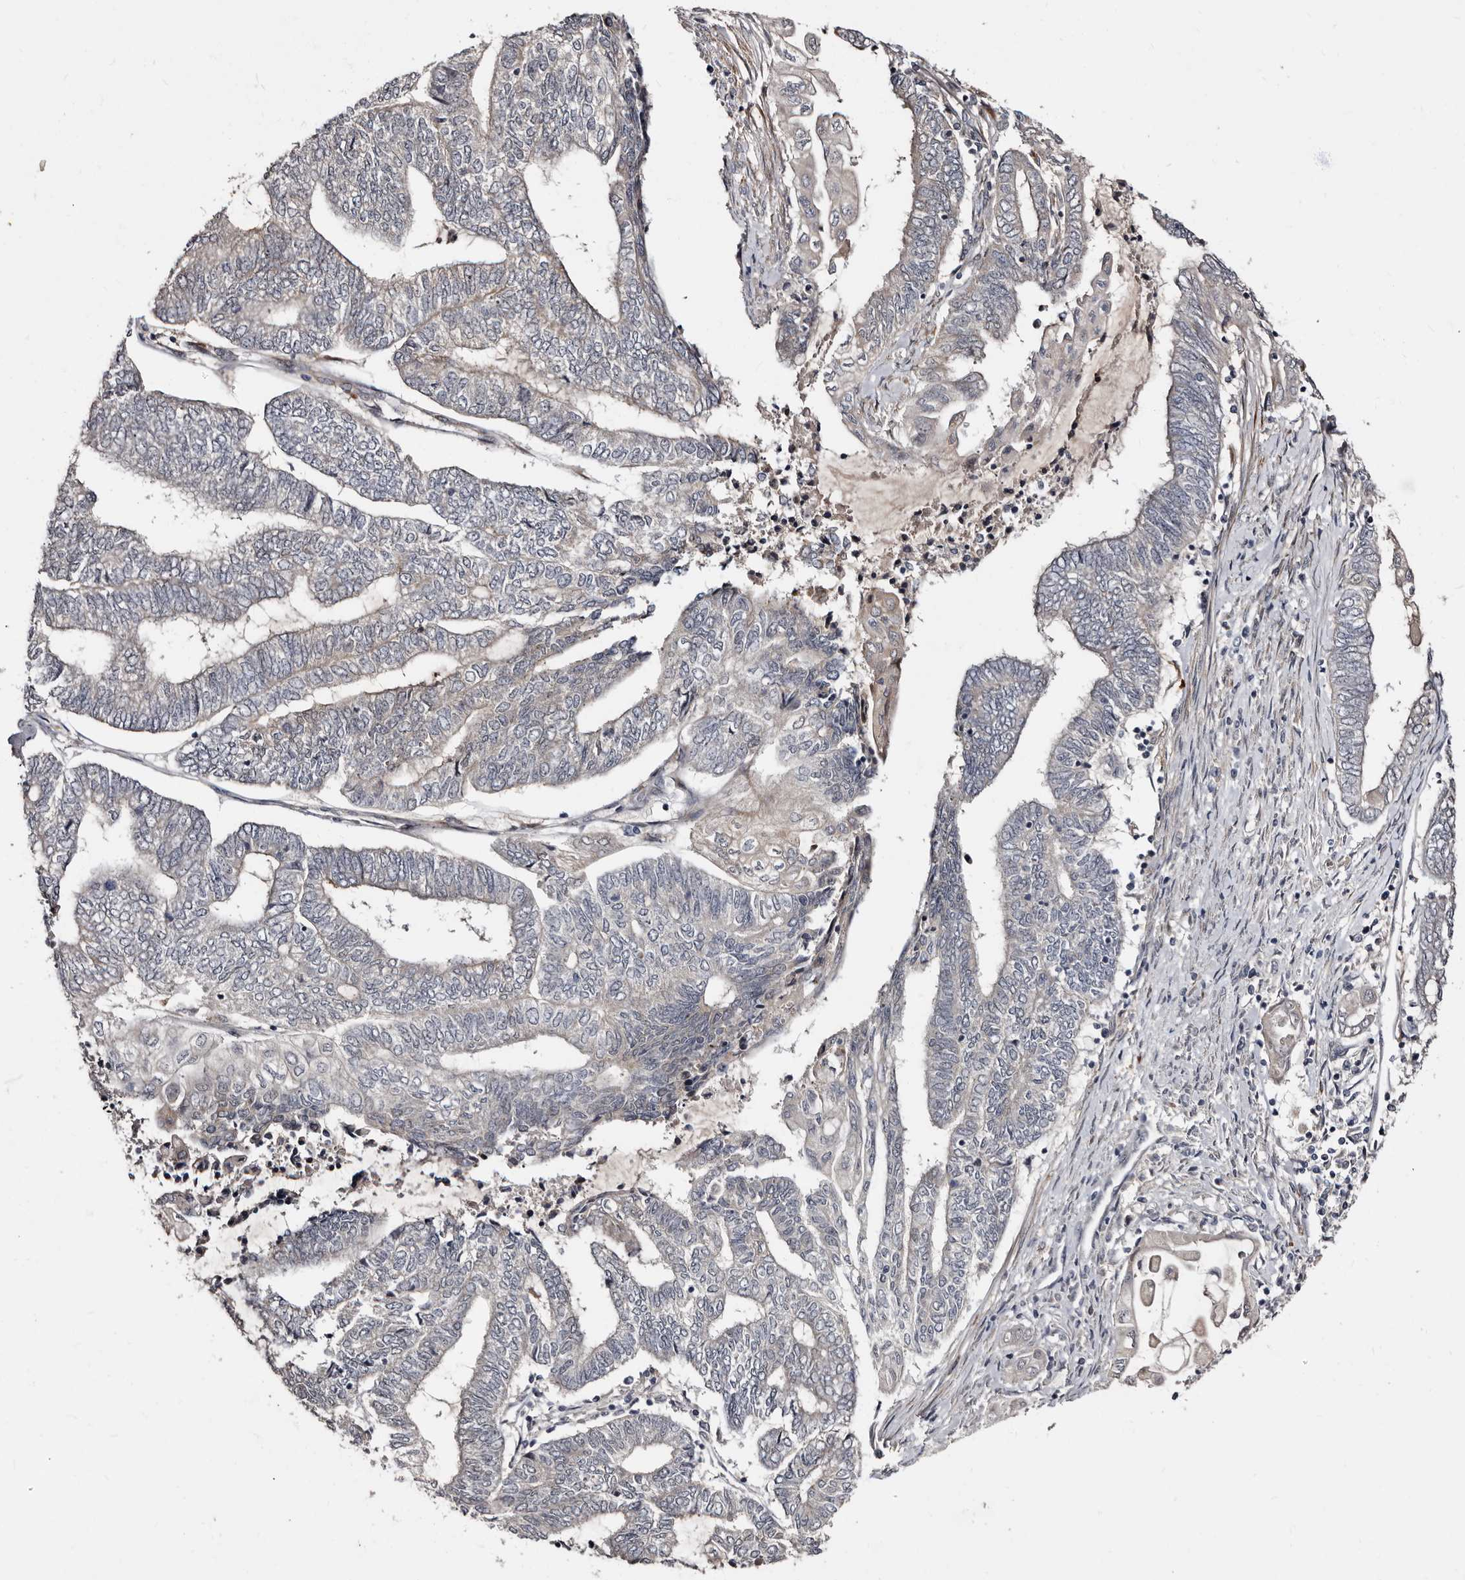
{"staining": {"intensity": "weak", "quantity": "<25%", "location": "cytoplasmic/membranous"}, "tissue": "endometrial cancer", "cell_type": "Tumor cells", "image_type": "cancer", "snomed": [{"axis": "morphology", "description": "Adenocarcinoma, NOS"}, {"axis": "topography", "description": "Uterus"}, {"axis": "topography", "description": "Endometrium"}], "caption": "Image shows no significant protein expression in tumor cells of endometrial cancer.", "gene": "TBC1D22B", "patient": {"sex": "female", "age": 70}}